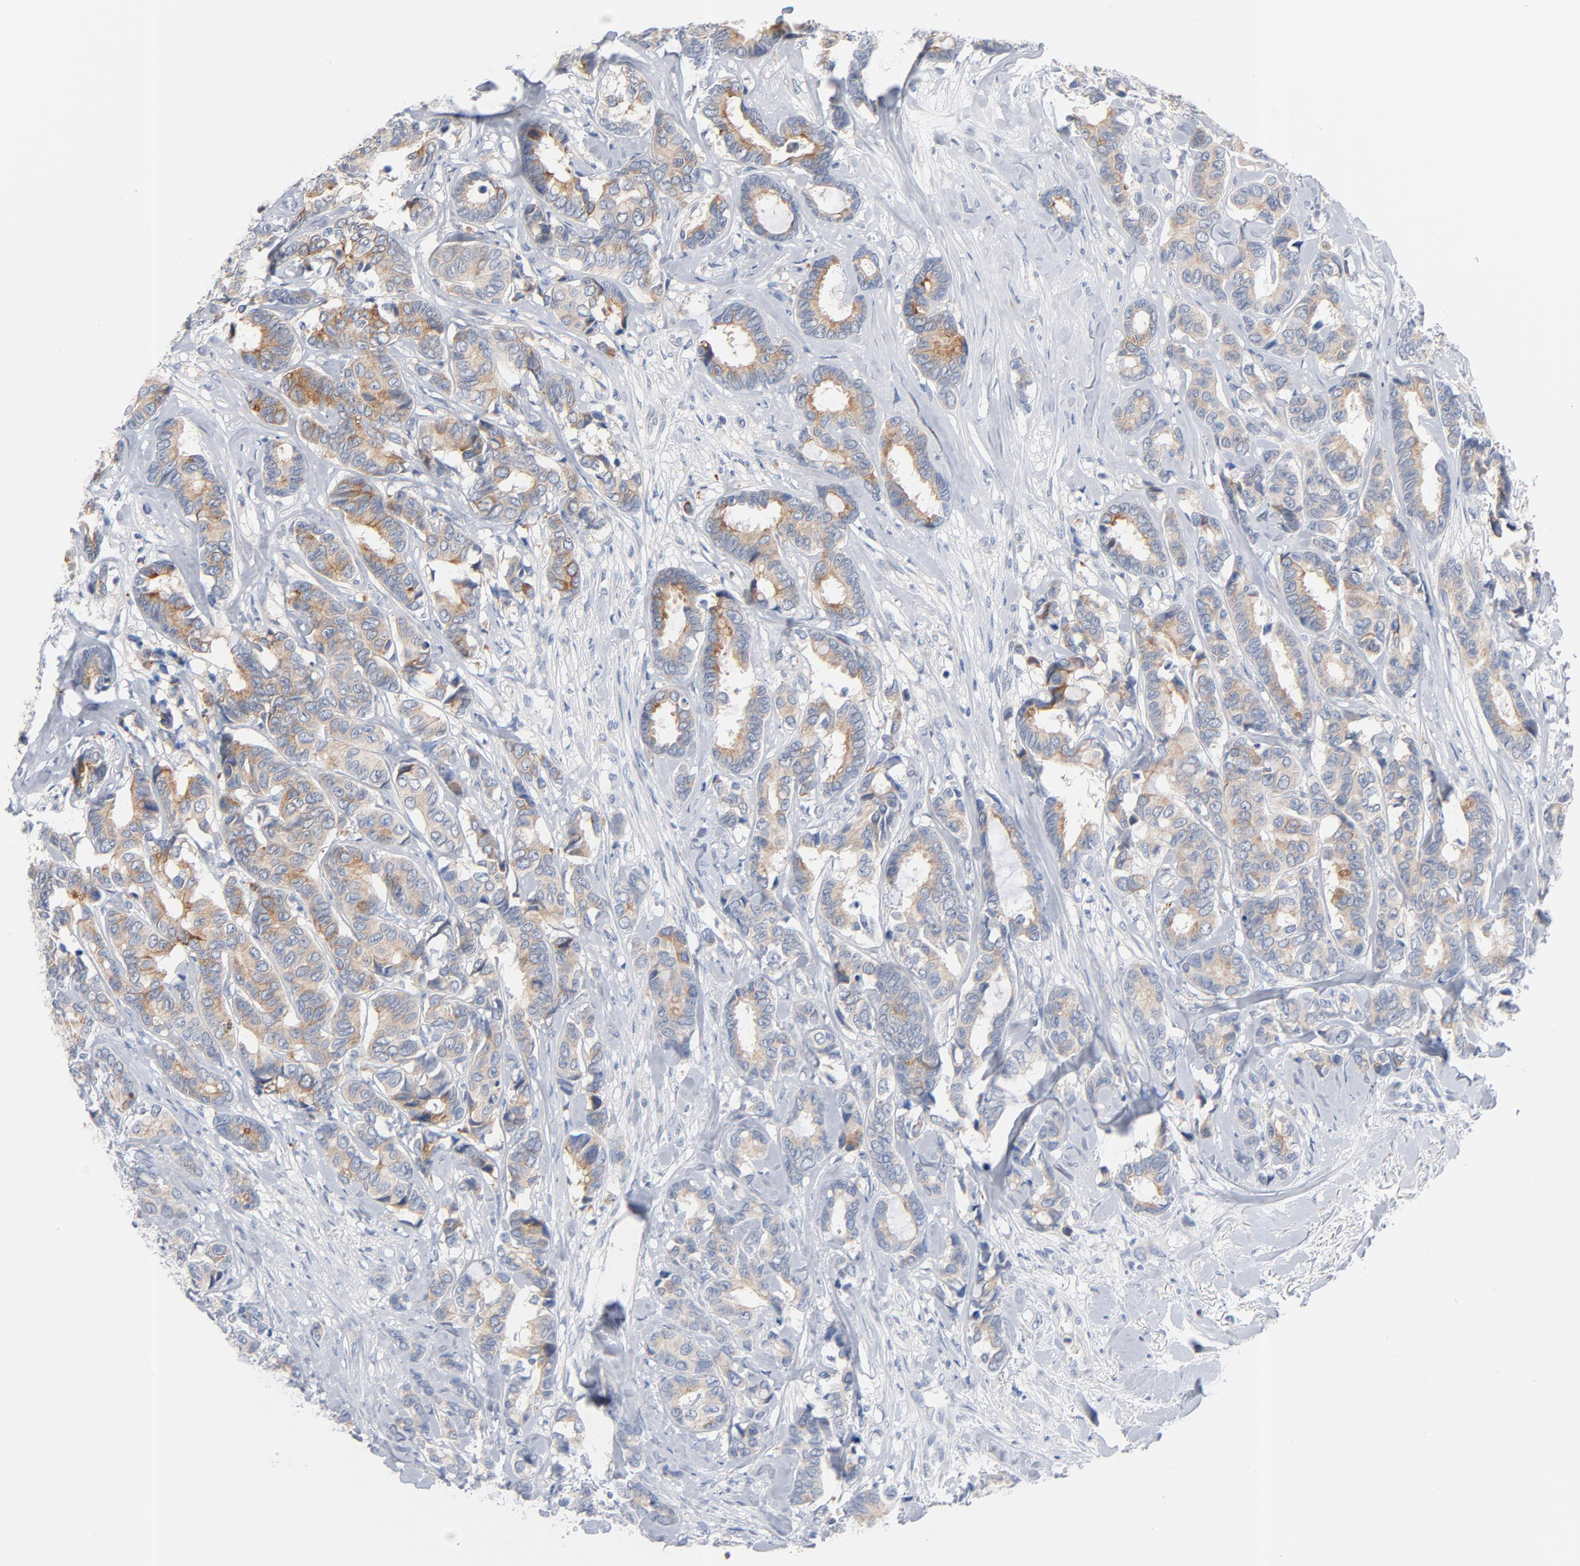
{"staining": {"intensity": "weak", "quantity": "25%-75%", "location": "cytoplasmic/membranous"}, "tissue": "breast cancer", "cell_type": "Tumor cells", "image_type": "cancer", "snomed": [{"axis": "morphology", "description": "Duct carcinoma"}, {"axis": "topography", "description": "Breast"}], "caption": "Immunohistochemistry (IHC) histopathology image of breast cancer stained for a protein (brown), which demonstrates low levels of weak cytoplasmic/membranous expression in approximately 25%-75% of tumor cells.", "gene": "IFT43", "patient": {"sex": "female", "age": 87}}